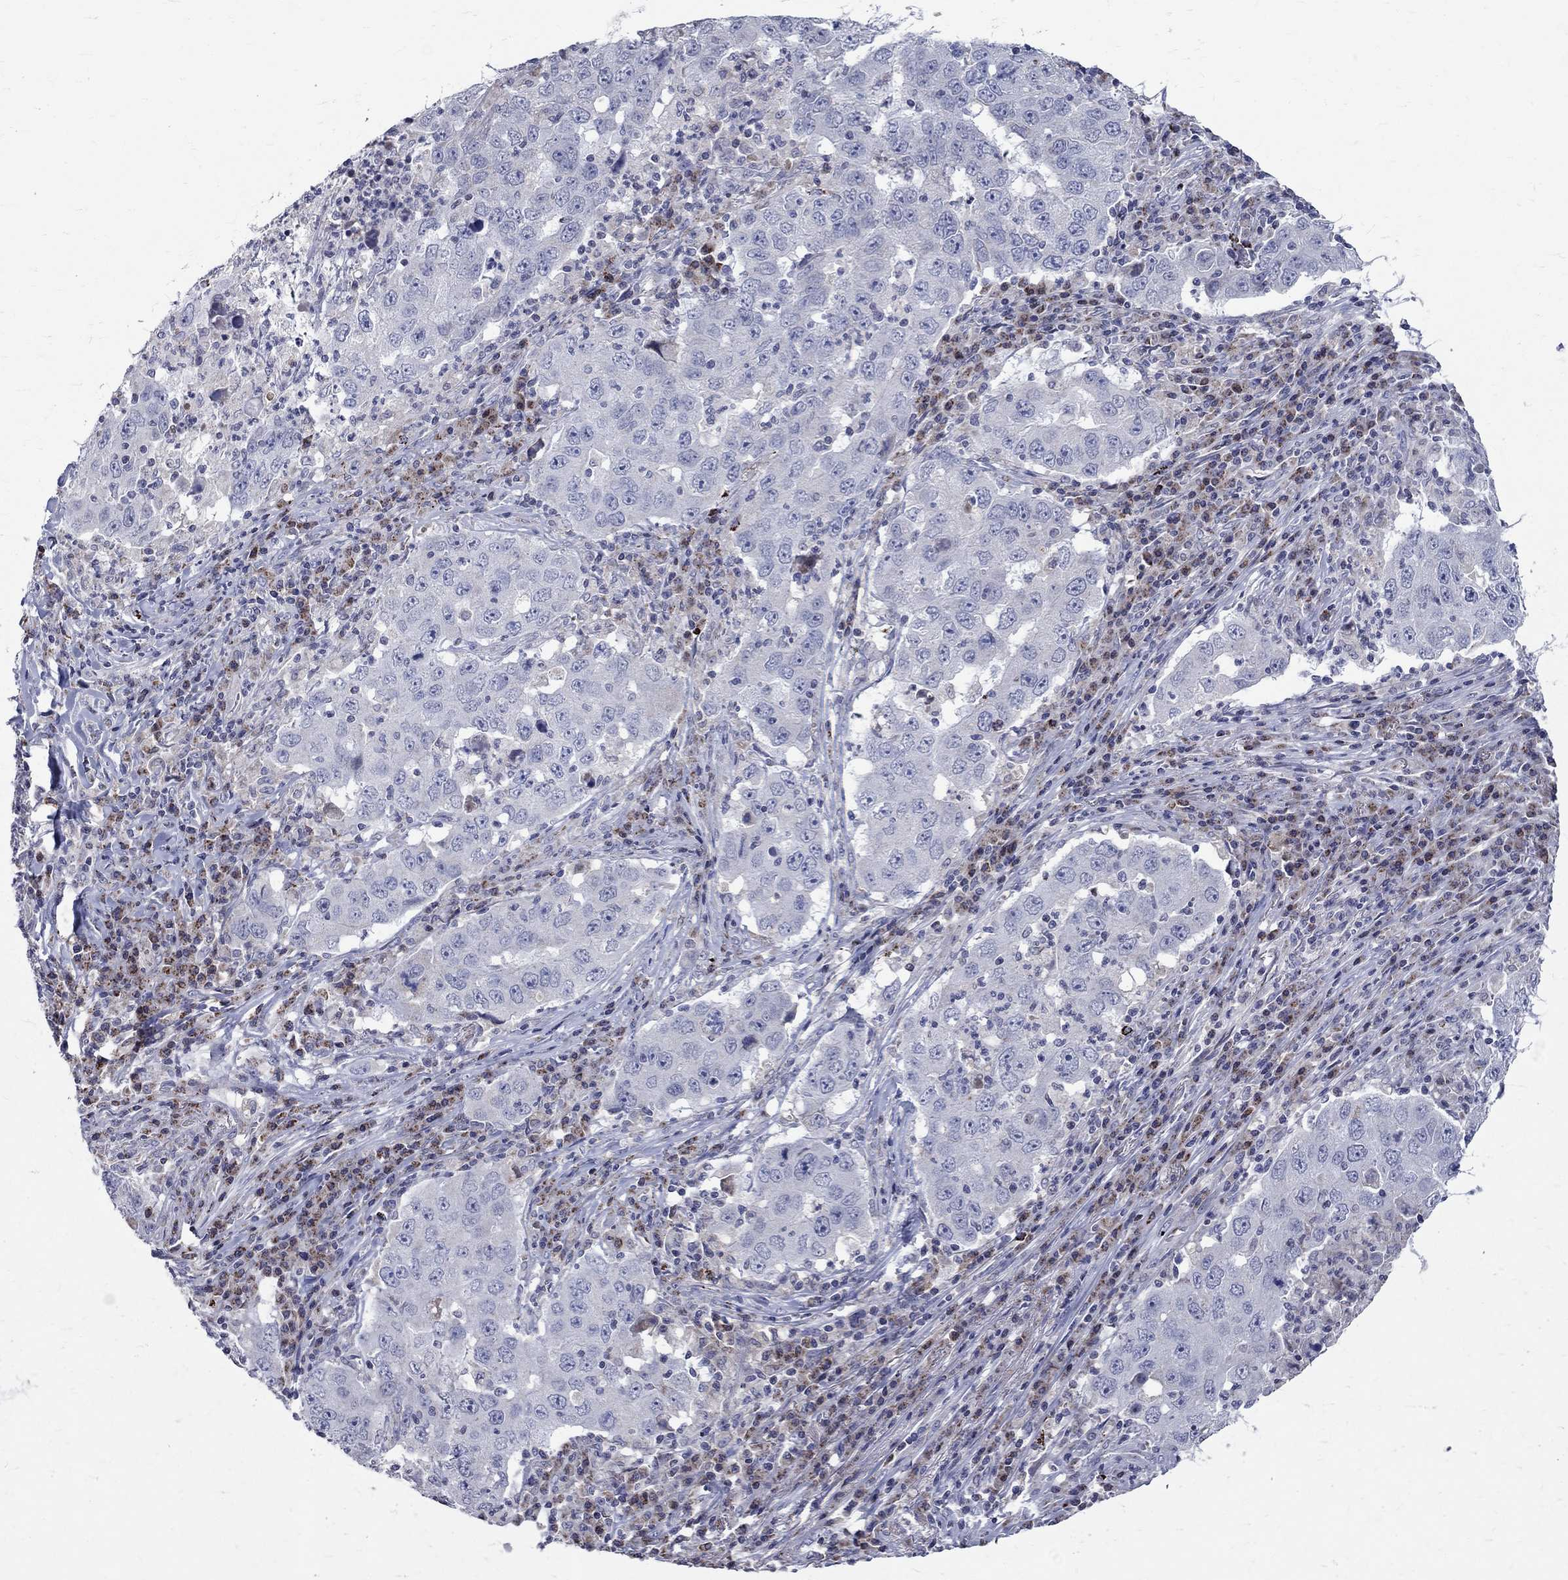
{"staining": {"intensity": "negative", "quantity": "none", "location": "none"}, "tissue": "lung cancer", "cell_type": "Tumor cells", "image_type": "cancer", "snomed": [{"axis": "morphology", "description": "Adenocarcinoma, NOS"}, {"axis": "topography", "description": "Lung"}], "caption": "There is no significant staining in tumor cells of lung cancer. (Immunohistochemistry (ihc), brightfield microscopy, high magnification).", "gene": "SLC4A10", "patient": {"sex": "male", "age": 73}}